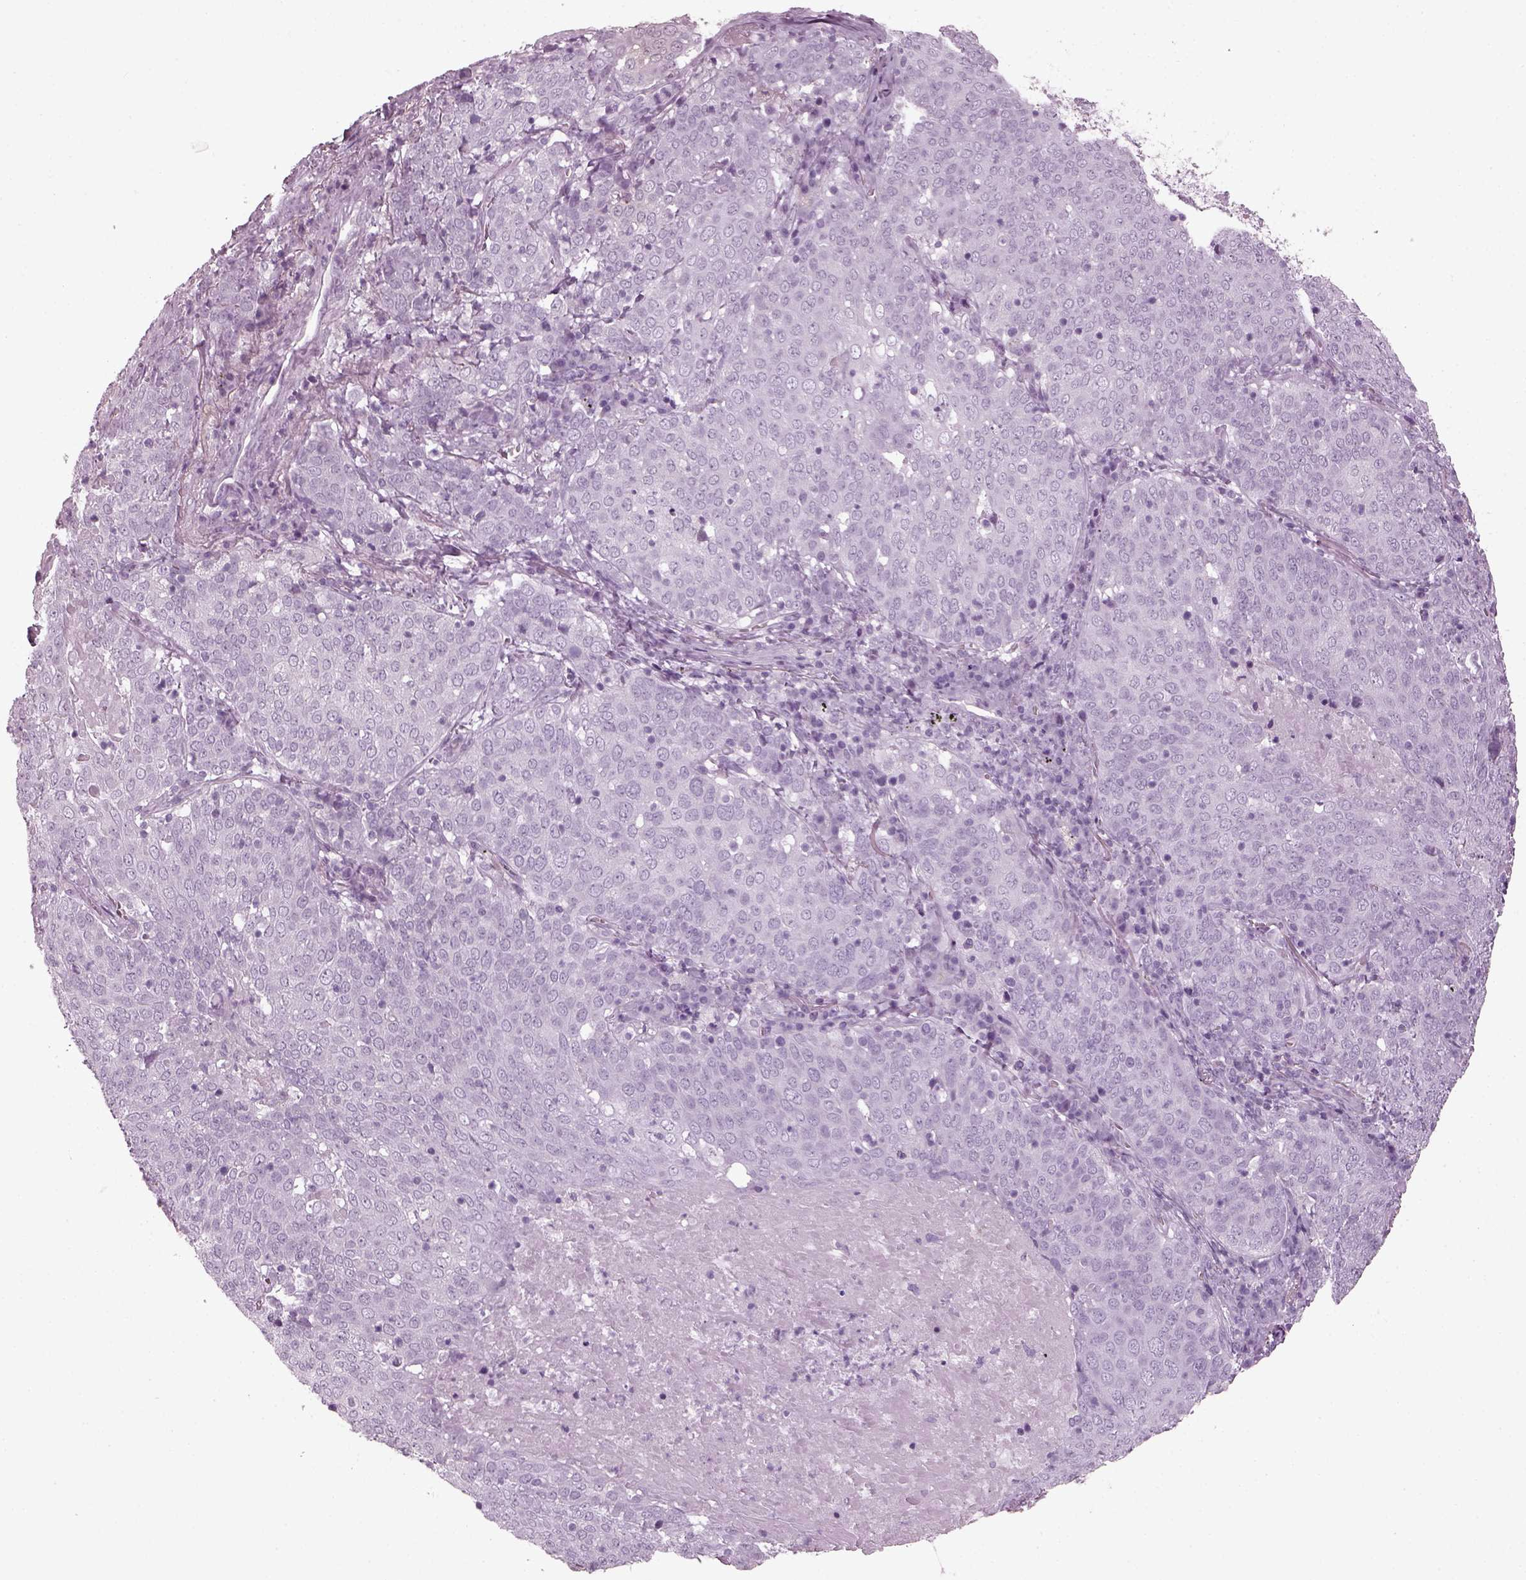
{"staining": {"intensity": "negative", "quantity": "none", "location": "none"}, "tissue": "lung cancer", "cell_type": "Tumor cells", "image_type": "cancer", "snomed": [{"axis": "morphology", "description": "Squamous cell carcinoma, NOS"}, {"axis": "topography", "description": "Lung"}], "caption": "Immunohistochemical staining of human lung squamous cell carcinoma shows no significant expression in tumor cells.", "gene": "PDC", "patient": {"sex": "male", "age": 82}}